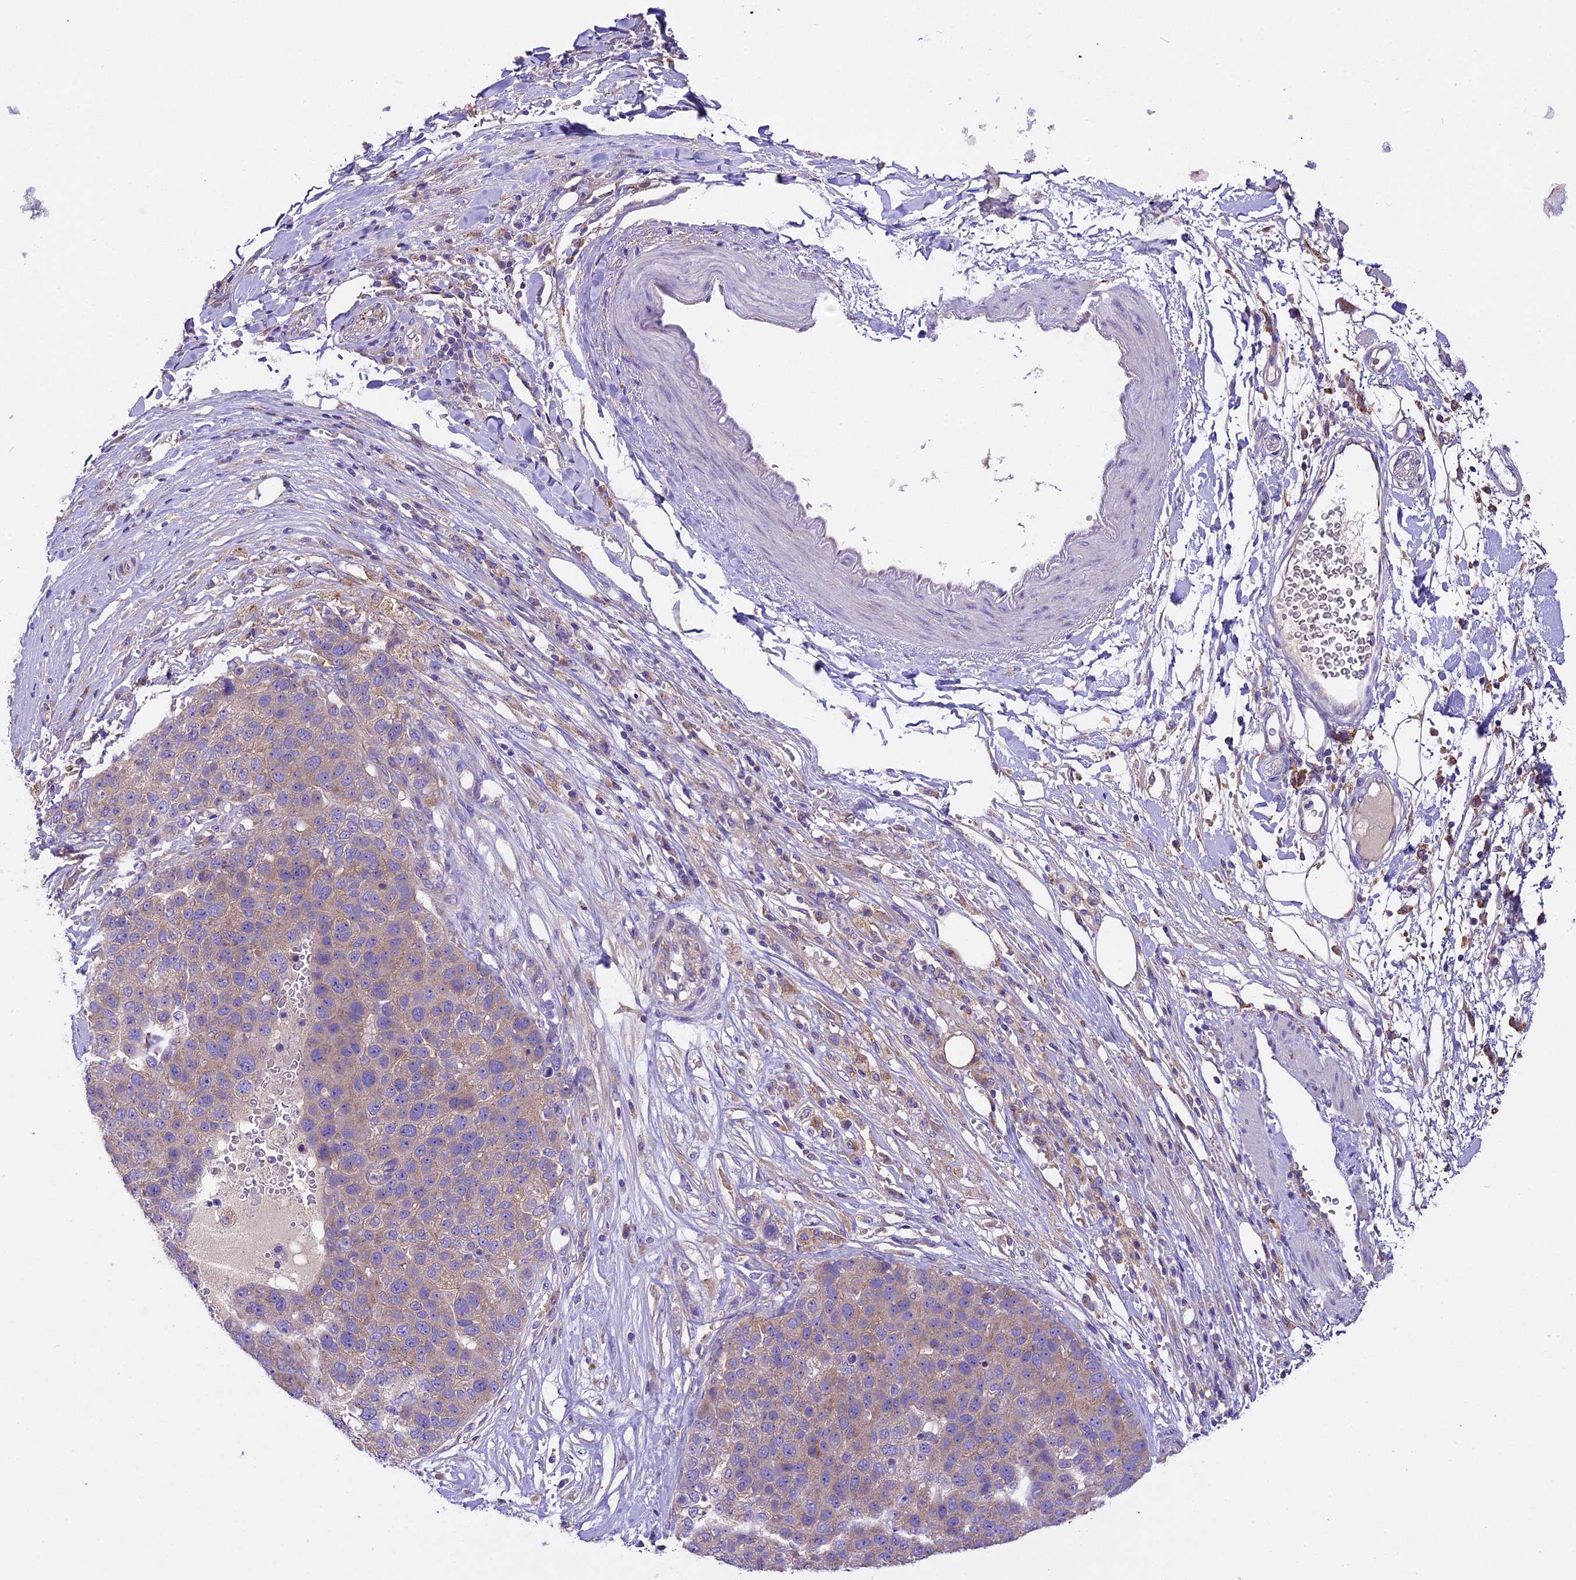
{"staining": {"intensity": "negative", "quantity": "none", "location": "none"}, "tissue": "pancreatic cancer", "cell_type": "Tumor cells", "image_type": "cancer", "snomed": [{"axis": "morphology", "description": "Adenocarcinoma, NOS"}, {"axis": "topography", "description": "Pancreas"}], "caption": "Immunohistochemistry (IHC) micrograph of neoplastic tissue: human pancreatic cancer (adenocarcinoma) stained with DAB shows no significant protein staining in tumor cells.", "gene": "PEMT", "patient": {"sex": "female", "age": 61}}